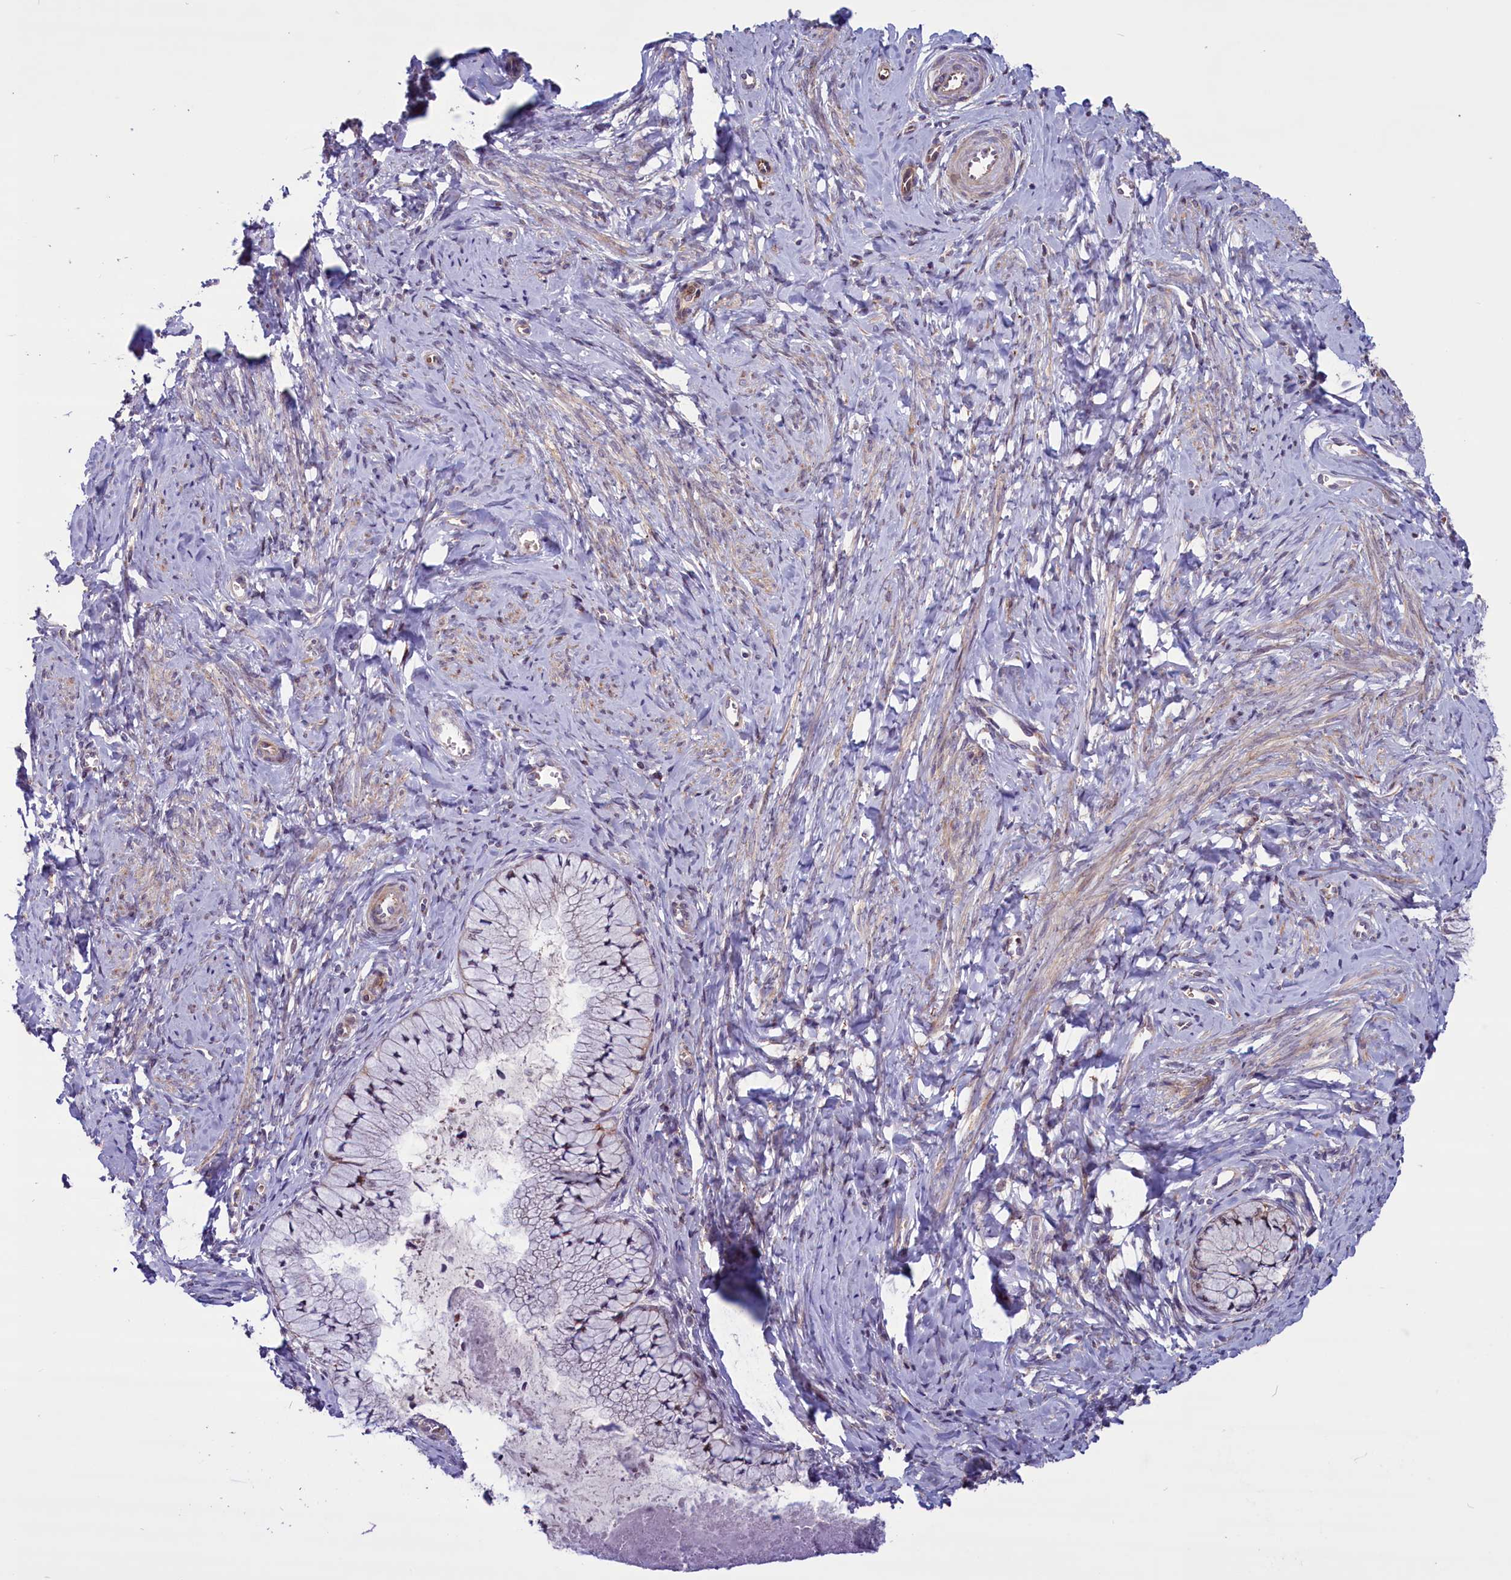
{"staining": {"intensity": "weak", "quantity": "<25%", "location": "cytoplasmic/membranous"}, "tissue": "cervix", "cell_type": "Glandular cells", "image_type": "normal", "snomed": [{"axis": "morphology", "description": "Normal tissue, NOS"}, {"axis": "topography", "description": "Cervix"}], "caption": "Glandular cells show no significant protein staining in normal cervix. Brightfield microscopy of IHC stained with DAB (brown) and hematoxylin (blue), captured at high magnification.", "gene": "MIEF2", "patient": {"sex": "female", "age": 42}}